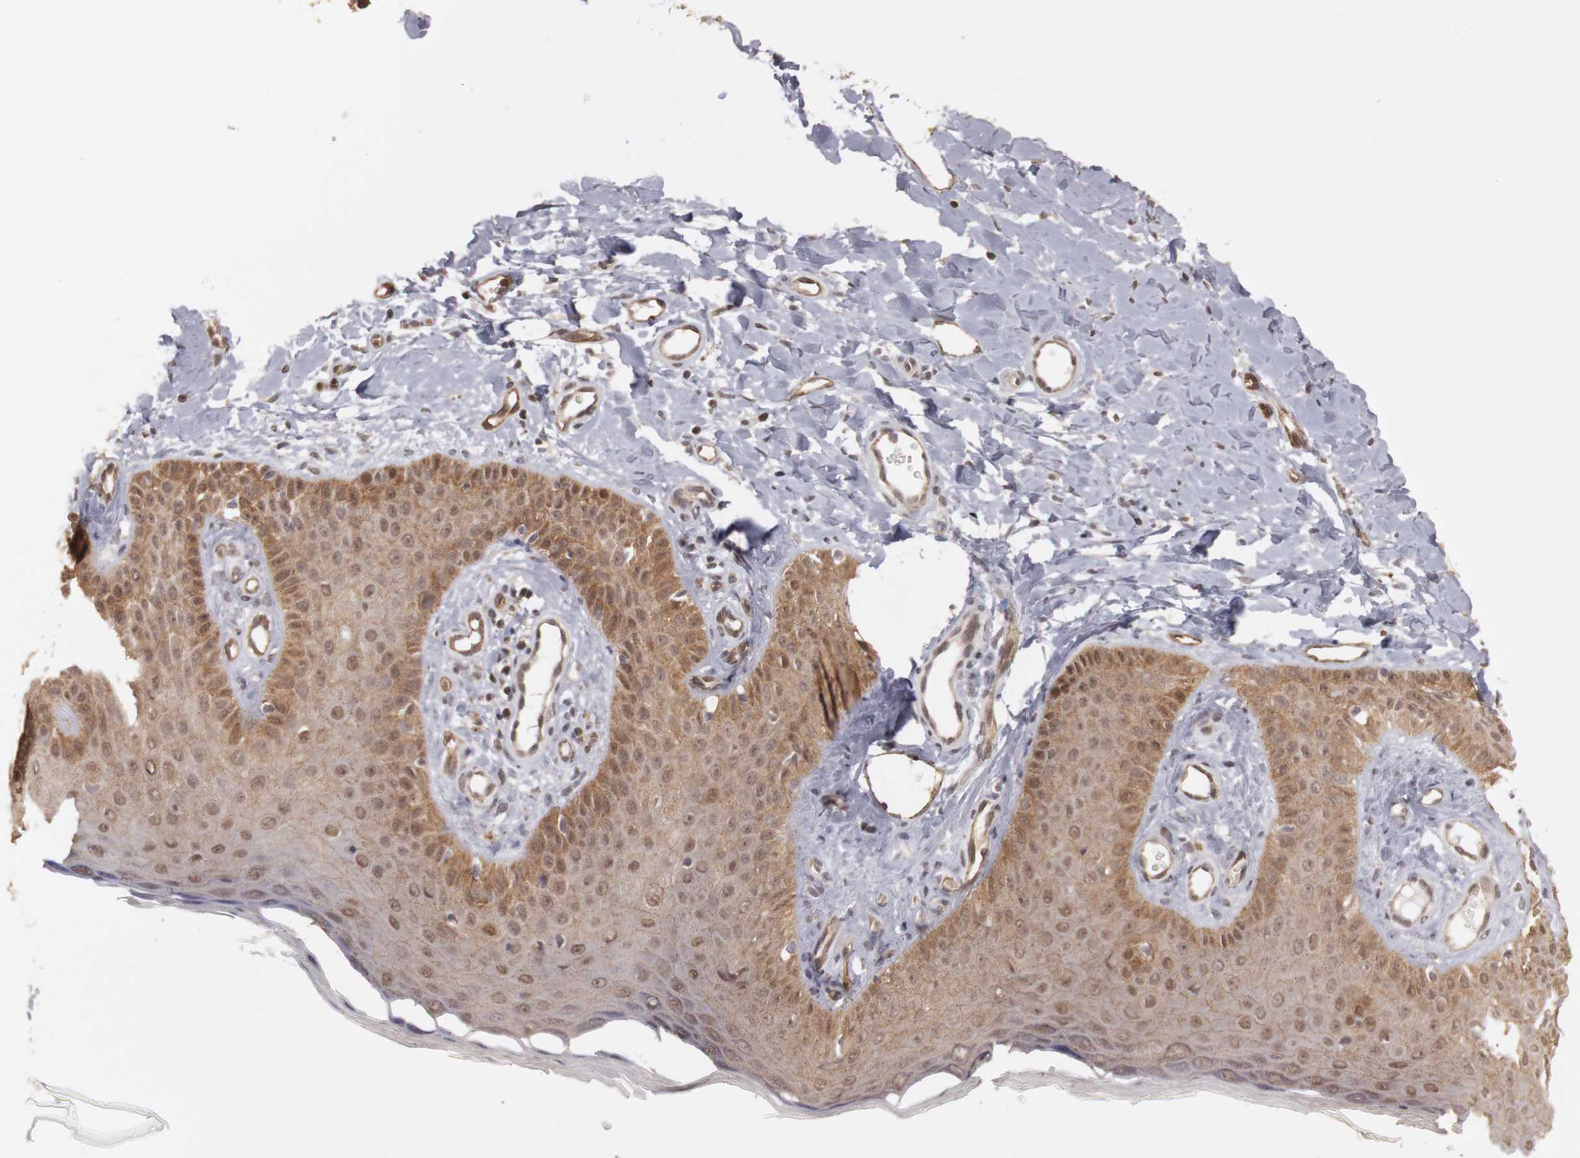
{"staining": {"intensity": "moderate", "quantity": ">75%", "location": "cytoplasmic/membranous,nuclear"}, "tissue": "skin cancer", "cell_type": "Tumor cells", "image_type": "cancer", "snomed": [{"axis": "morphology", "description": "Squamous cell carcinoma, NOS"}, {"axis": "topography", "description": "Skin"}], "caption": "There is medium levels of moderate cytoplasmic/membranous and nuclear expression in tumor cells of skin cancer (squamous cell carcinoma), as demonstrated by immunohistochemical staining (brown color).", "gene": "PLEKHA1", "patient": {"sex": "female", "age": 40}}